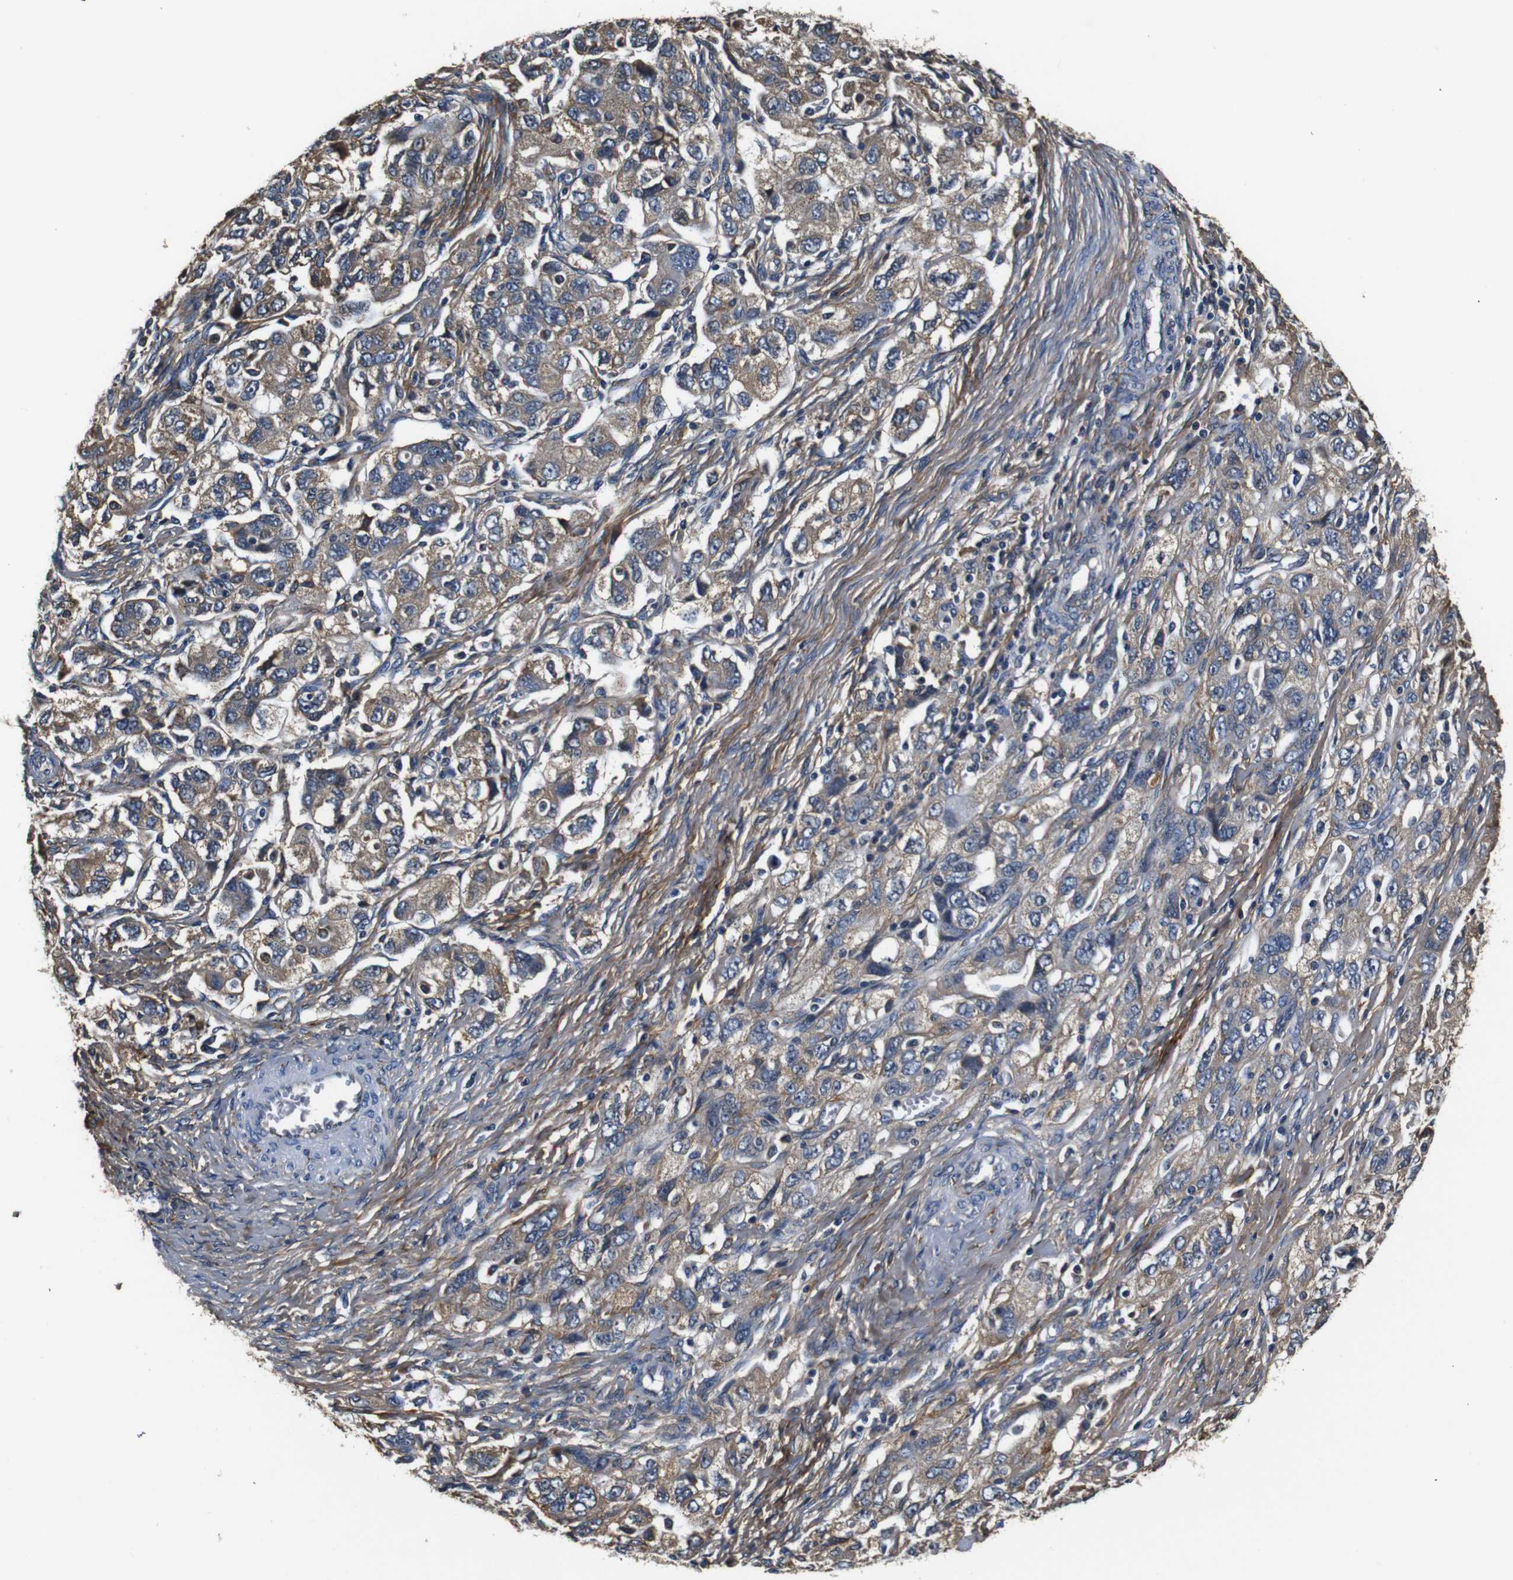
{"staining": {"intensity": "weak", "quantity": ">75%", "location": "cytoplasmic/membranous"}, "tissue": "ovarian cancer", "cell_type": "Tumor cells", "image_type": "cancer", "snomed": [{"axis": "morphology", "description": "Carcinoma, NOS"}, {"axis": "morphology", "description": "Cystadenocarcinoma, serous, NOS"}, {"axis": "topography", "description": "Ovary"}], "caption": "Serous cystadenocarcinoma (ovarian) stained with a brown dye reveals weak cytoplasmic/membranous positive positivity in approximately >75% of tumor cells.", "gene": "COL1A1", "patient": {"sex": "female", "age": 69}}